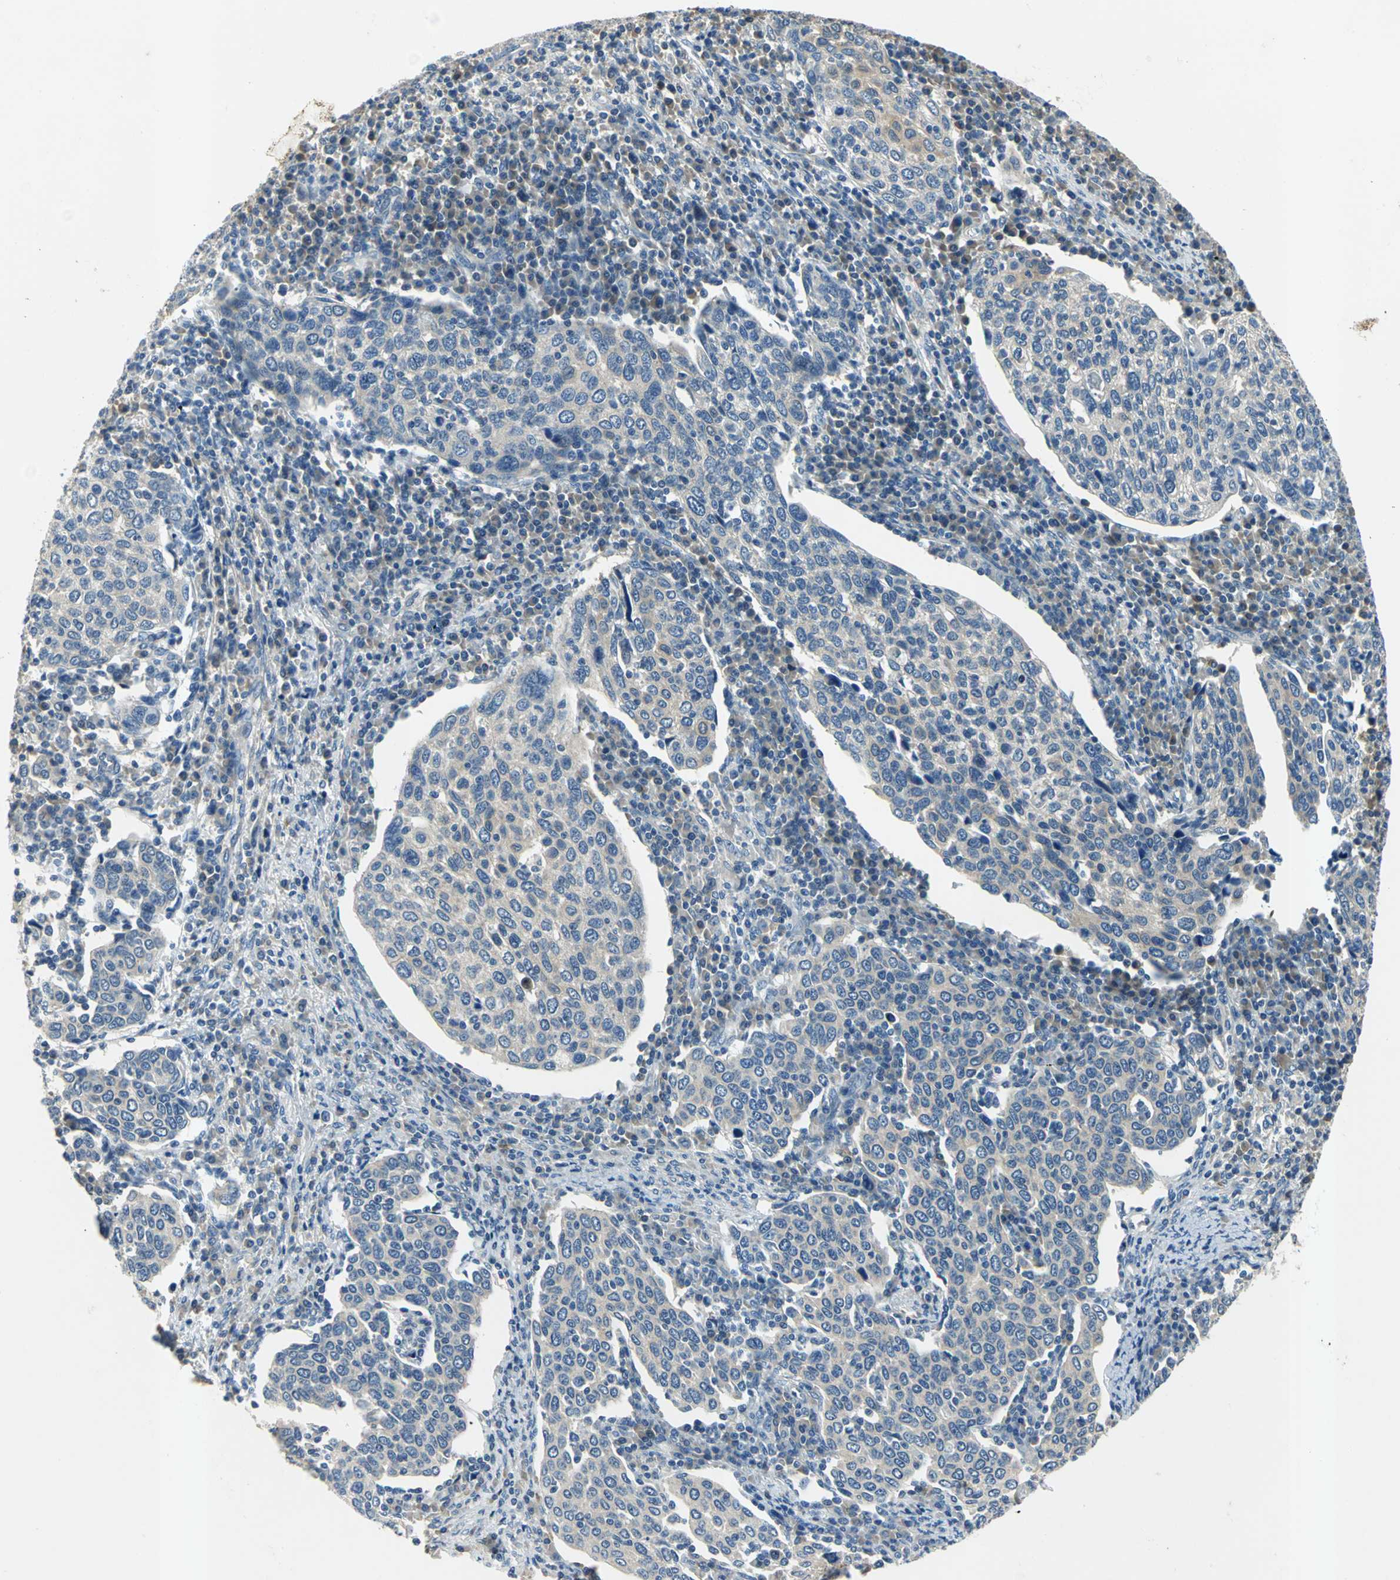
{"staining": {"intensity": "weak", "quantity": "<25%", "location": "cytoplasmic/membranous"}, "tissue": "cervical cancer", "cell_type": "Tumor cells", "image_type": "cancer", "snomed": [{"axis": "morphology", "description": "Squamous cell carcinoma, NOS"}, {"axis": "topography", "description": "Cervix"}], "caption": "An IHC histopathology image of cervical cancer is shown. There is no staining in tumor cells of cervical cancer. (DAB immunohistochemistry with hematoxylin counter stain).", "gene": "SLC16A7", "patient": {"sex": "female", "age": 40}}